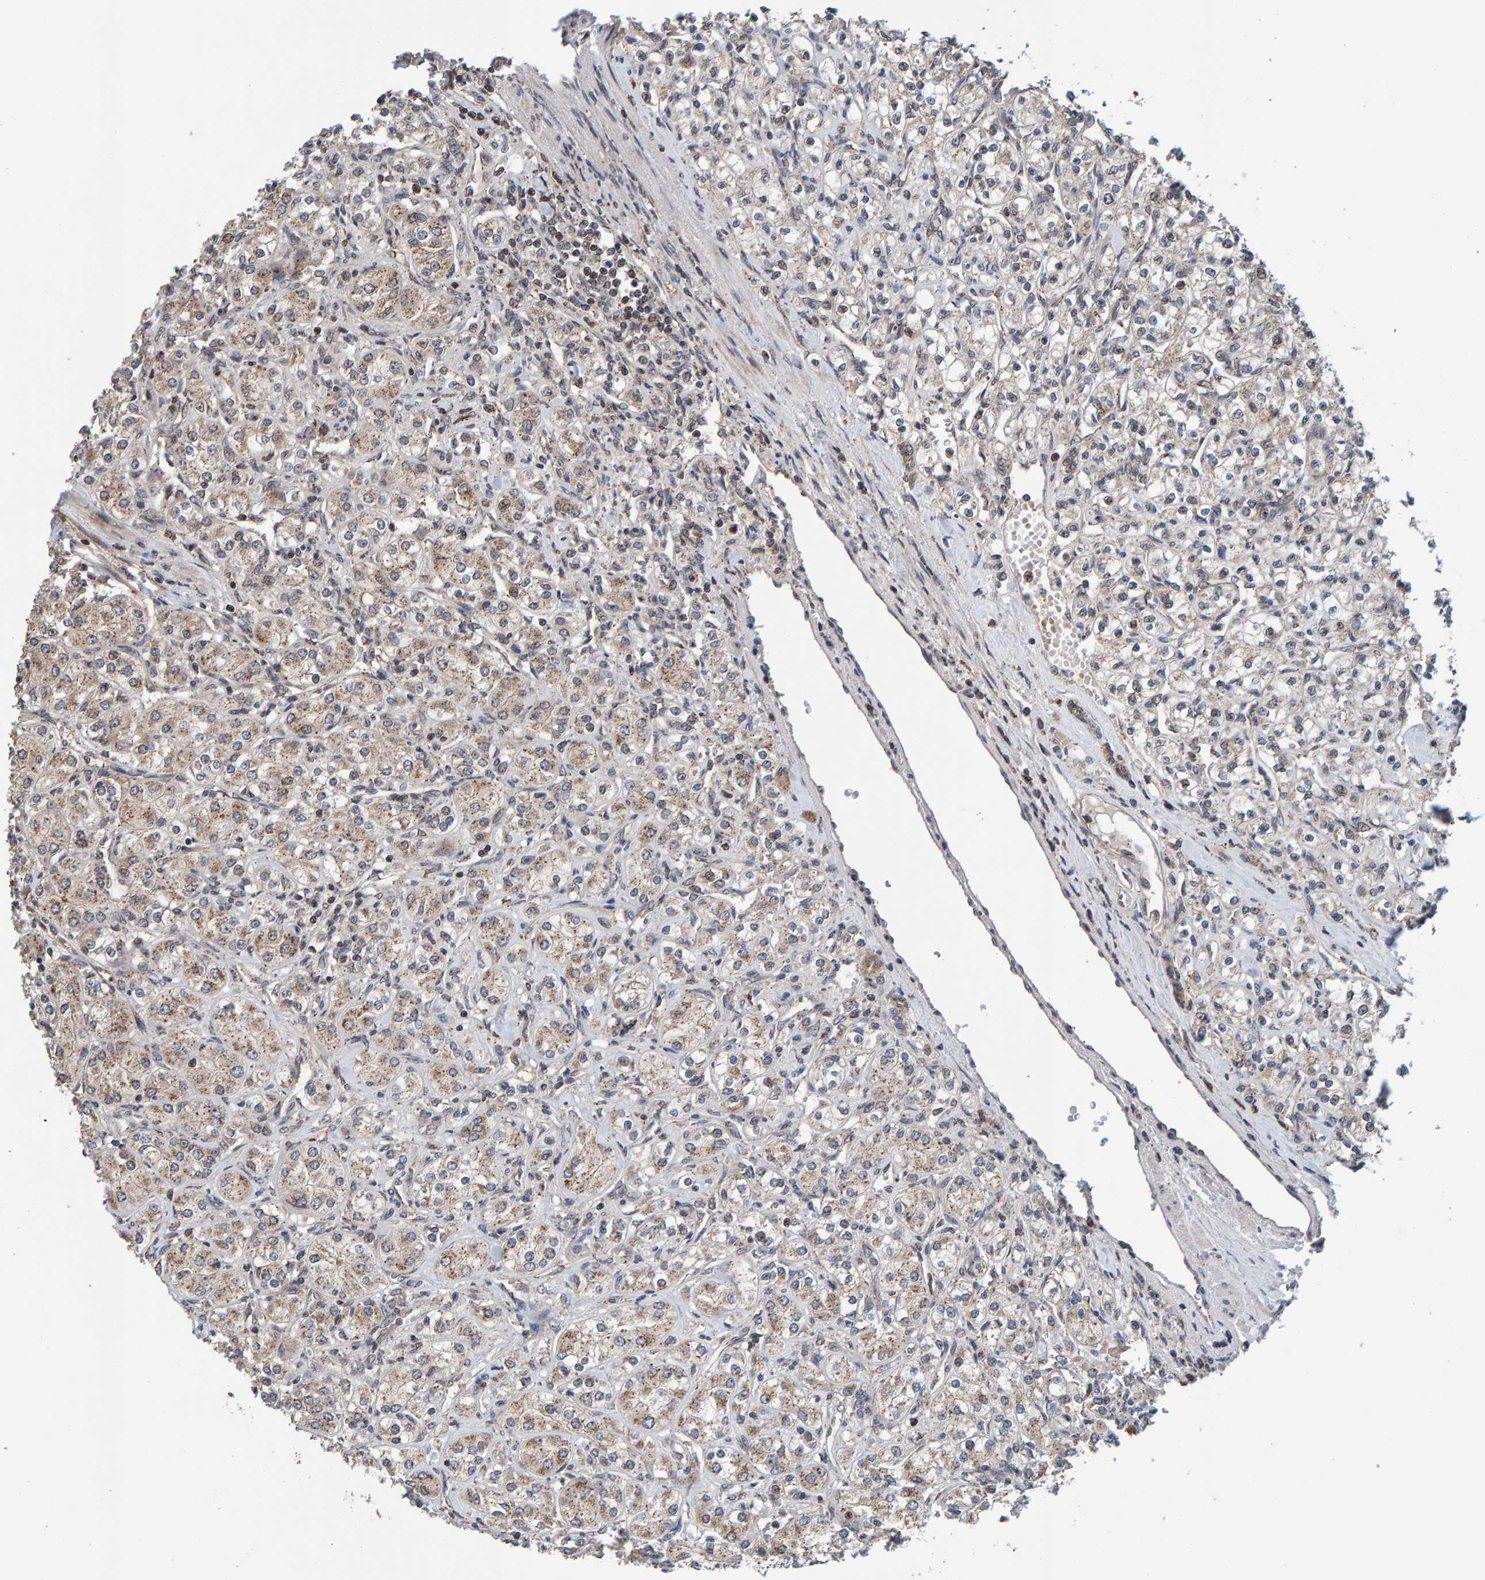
{"staining": {"intensity": "weak", "quantity": "25%-75%", "location": "cytoplasmic/membranous"}, "tissue": "renal cancer", "cell_type": "Tumor cells", "image_type": "cancer", "snomed": [{"axis": "morphology", "description": "Adenocarcinoma, NOS"}, {"axis": "topography", "description": "Kidney"}], "caption": "Tumor cells exhibit low levels of weak cytoplasmic/membranous positivity in approximately 25%-75% of cells in renal cancer.", "gene": "CCDC25", "patient": {"sex": "male", "age": 77}}